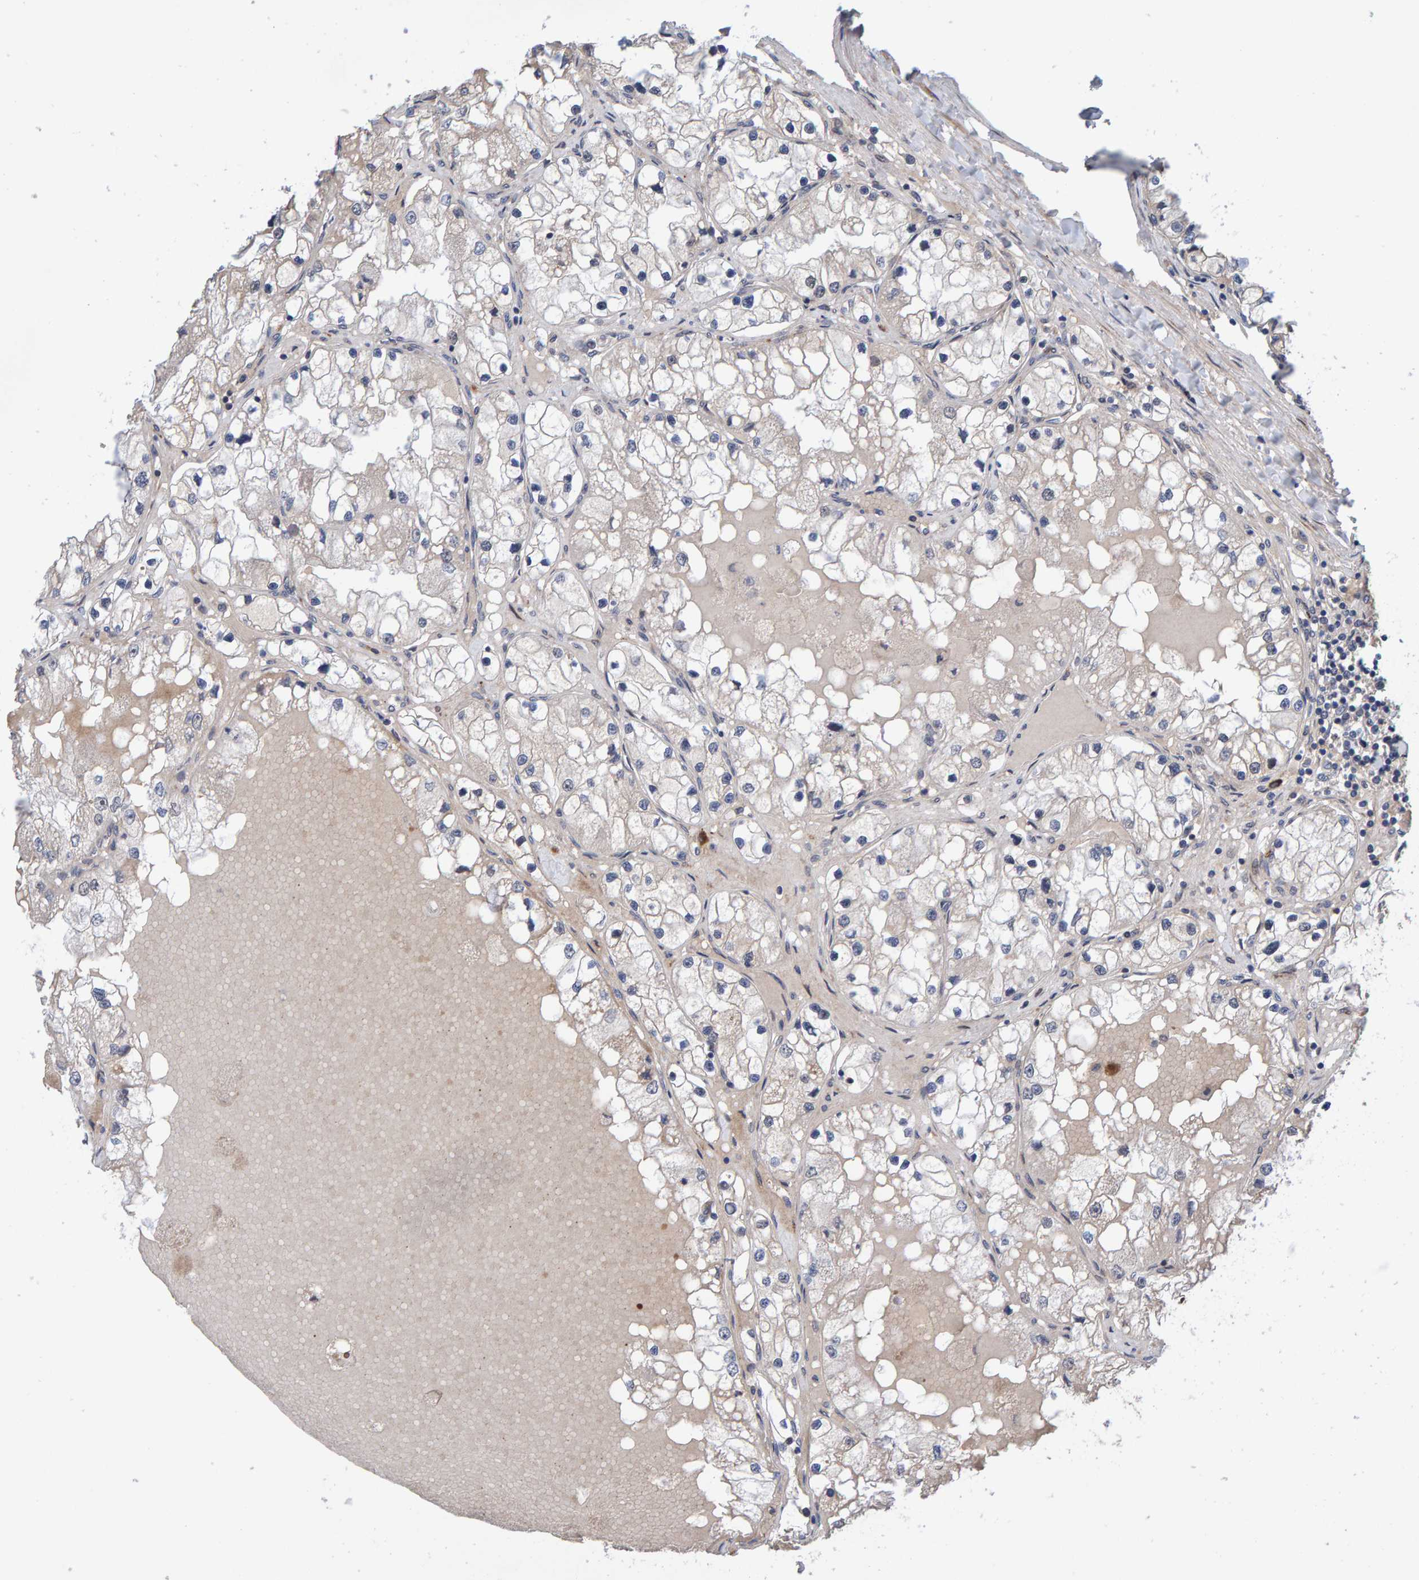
{"staining": {"intensity": "weak", "quantity": "<25%", "location": "cytoplasmic/membranous"}, "tissue": "renal cancer", "cell_type": "Tumor cells", "image_type": "cancer", "snomed": [{"axis": "morphology", "description": "Adenocarcinoma, NOS"}, {"axis": "topography", "description": "Kidney"}], "caption": "This is an IHC photomicrograph of adenocarcinoma (renal). There is no staining in tumor cells.", "gene": "MFSD6L", "patient": {"sex": "male", "age": 68}}